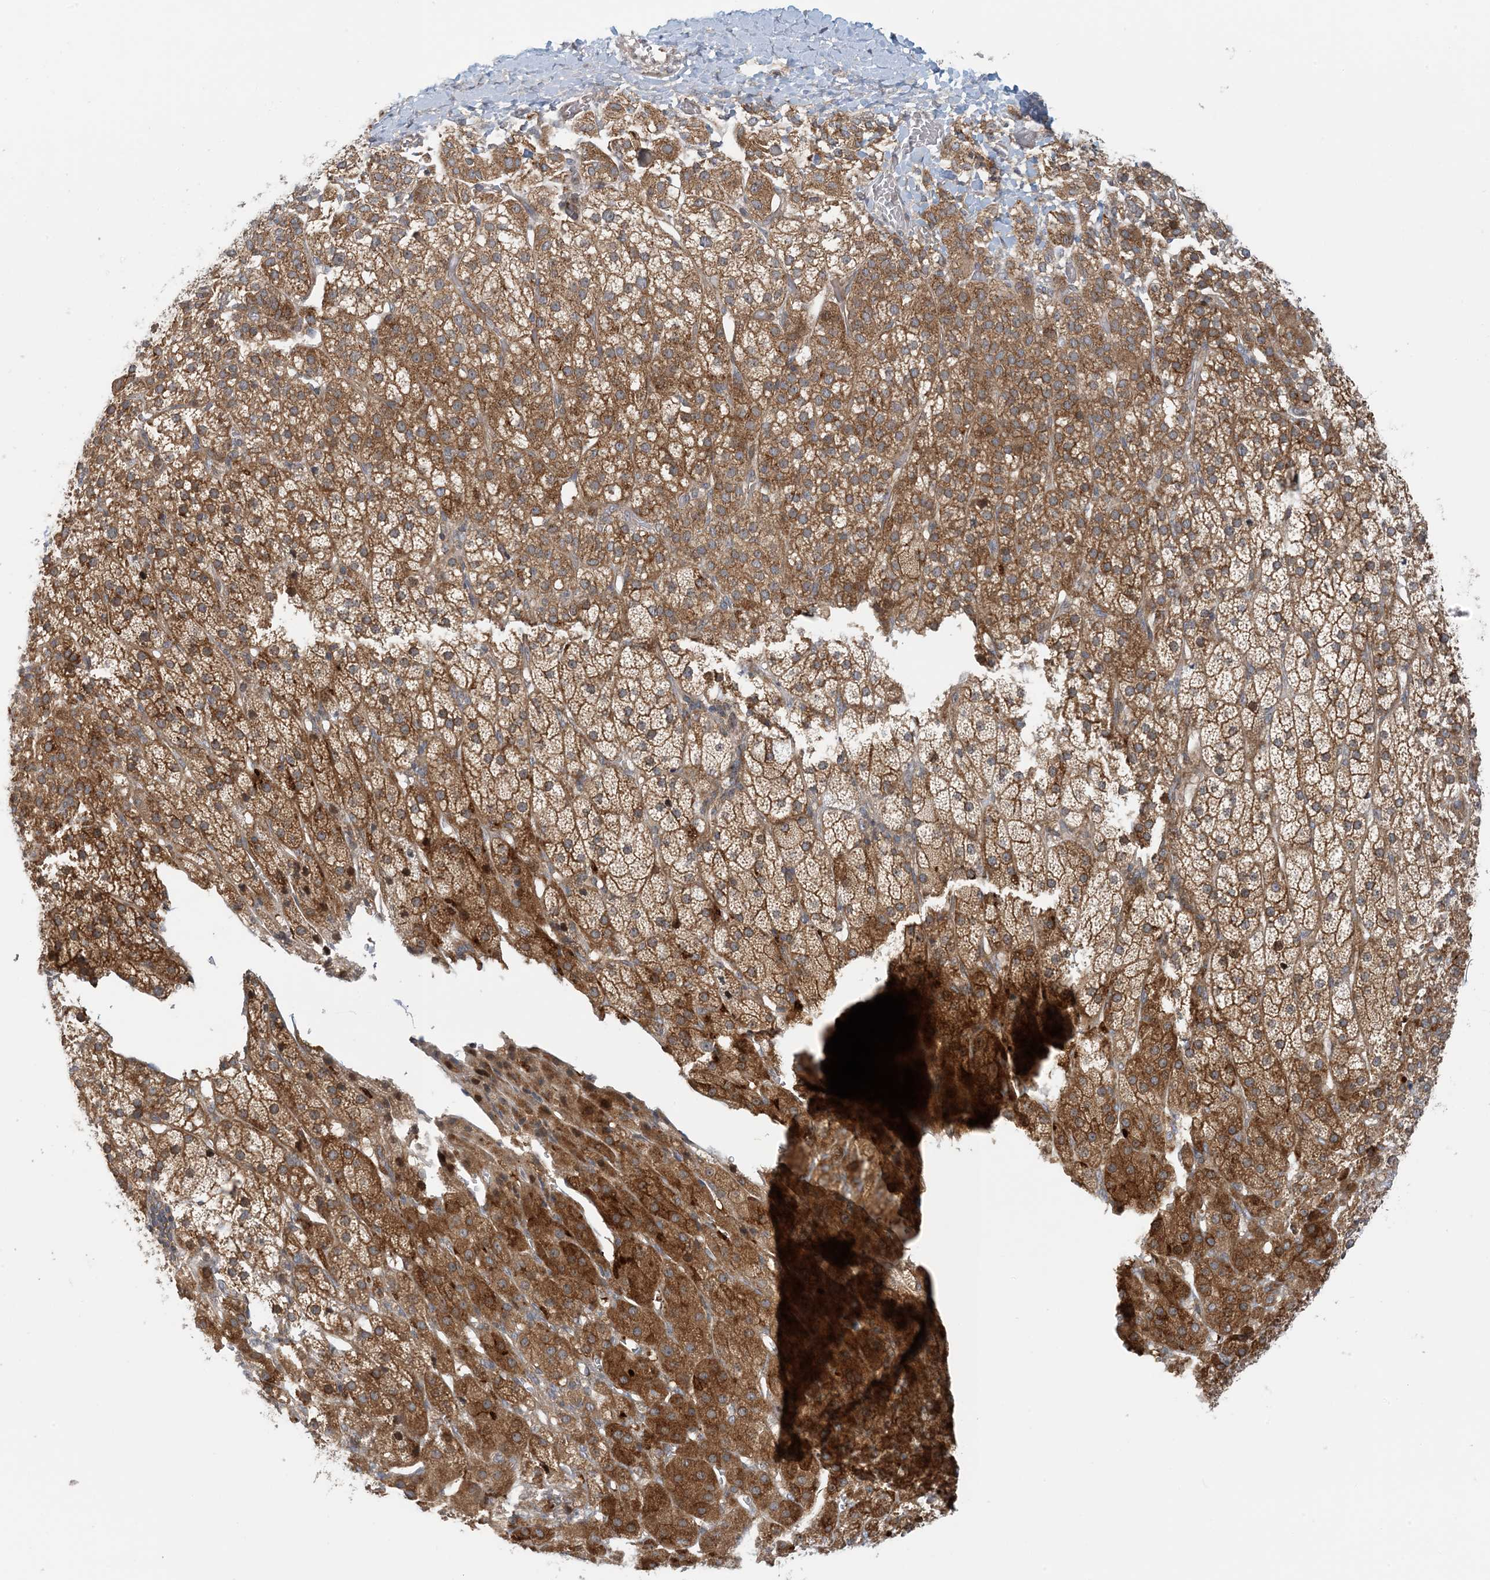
{"staining": {"intensity": "moderate", "quantity": "25%-75%", "location": "cytoplasmic/membranous"}, "tissue": "adrenal gland", "cell_type": "Glandular cells", "image_type": "normal", "snomed": [{"axis": "morphology", "description": "Normal tissue, NOS"}, {"axis": "topography", "description": "Adrenal gland"}], "caption": "Adrenal gland stained for a protein (brown) demonstrates moderate cytoplasmic/membranous positive expression in approximately 25%-75% of glandular cells.", "gene": "ATP13A2", "patient": {"sex": "female", "age": 57}}